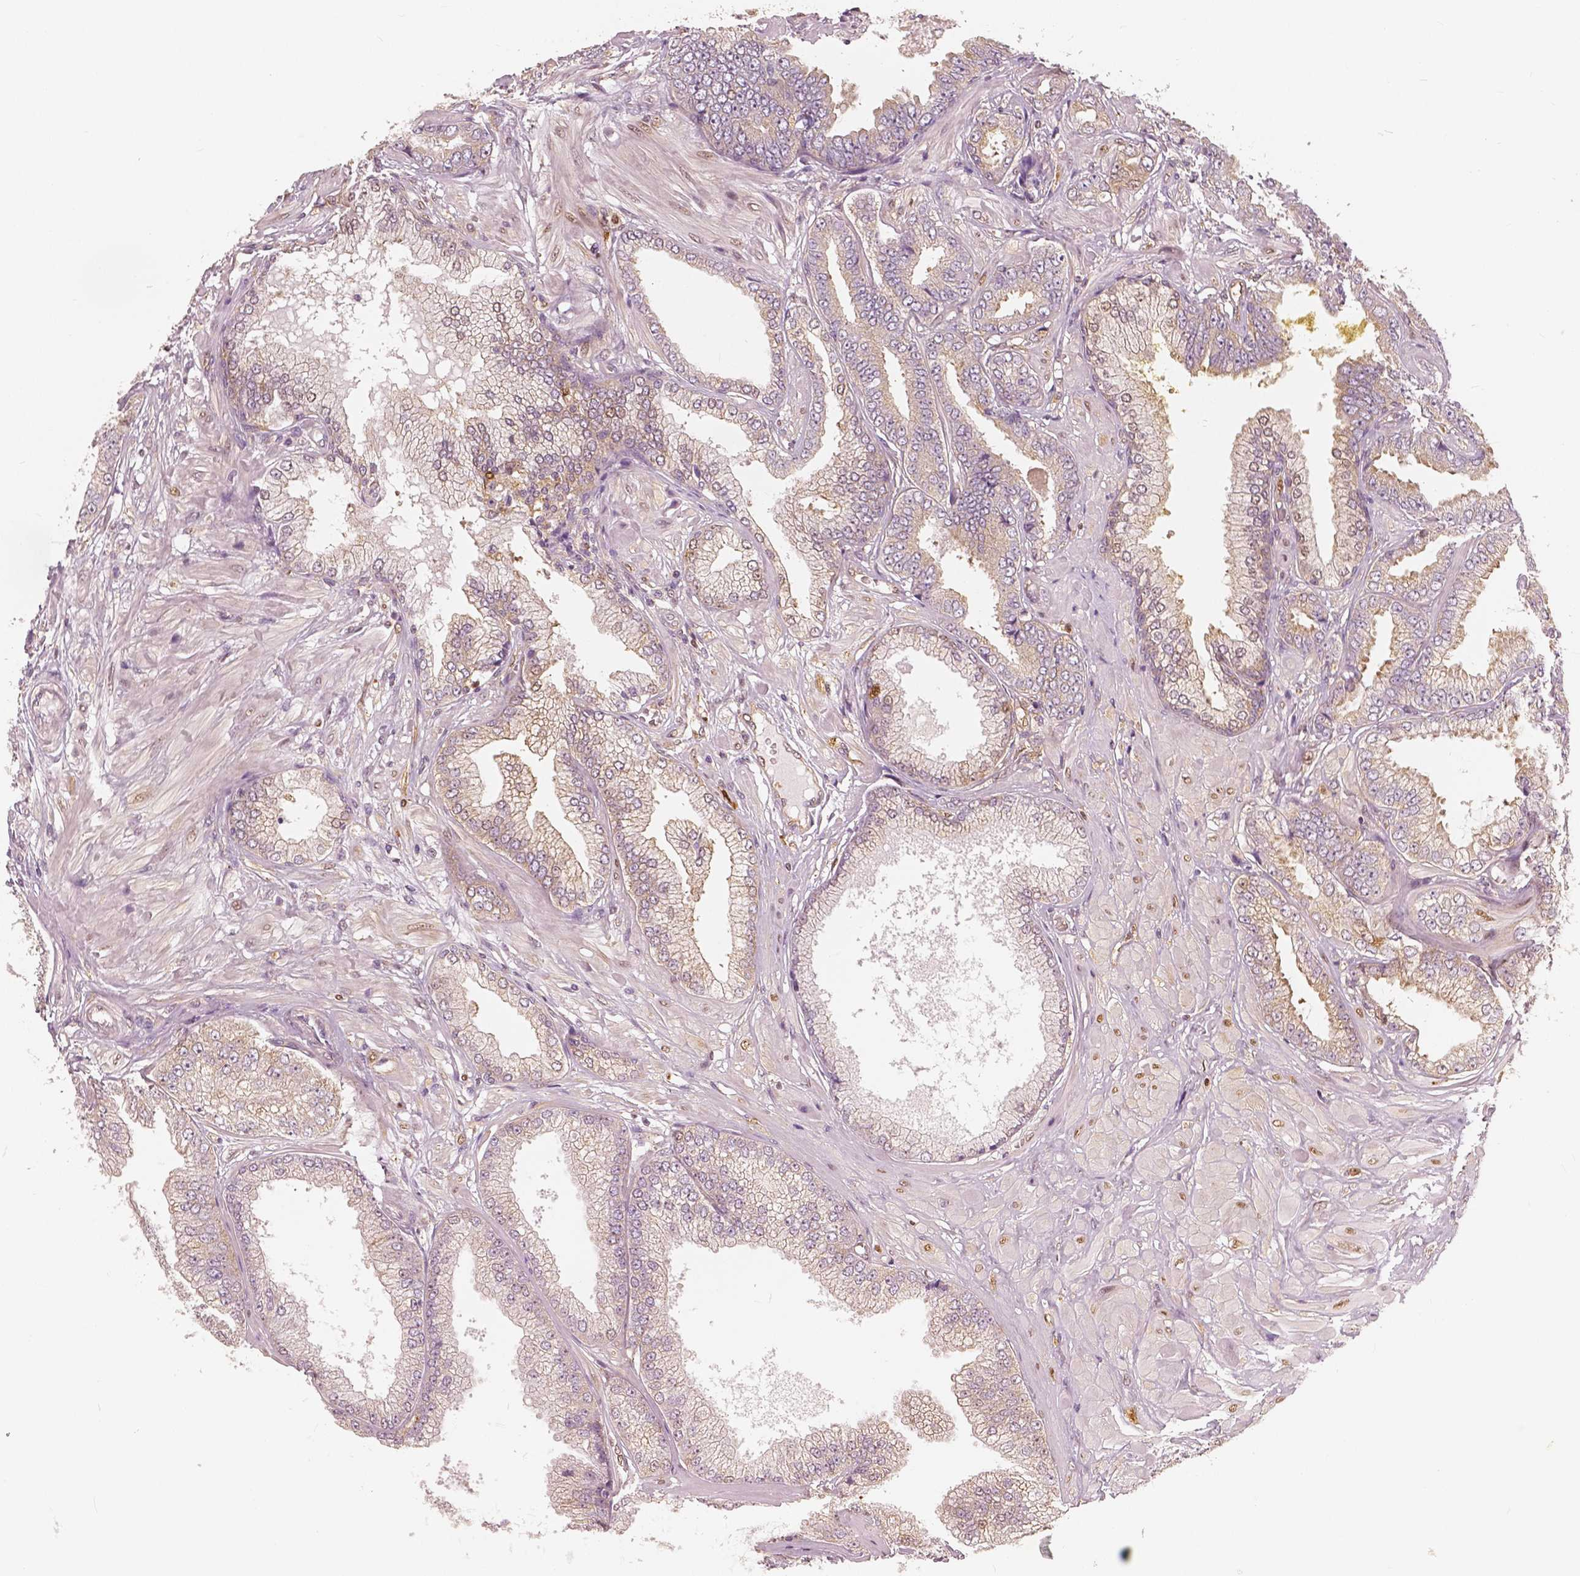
{"staining": {"intensity": "weak", "quantity": "<25%", "location": "nuclear"}, "tissue": "prostate cancer", "cell_type": "Tumor cells", "image_type": "cancer", "snomed": [{"axis": "morphology", "description": "Adenocarcinoma, Low grade"}, {"axis": "topography", "description": "Prostate"}], "caption": "Immunohistochemical staining of human prostate low-grade adenocarcinoma displays no significant expression in tumor cells. The staining is performed using DAB brown chromogen with nuclei counter-stained in using hematoxylin.", "gene": "SQSTM1", "patient": {"sex": "male", "age": 55}}